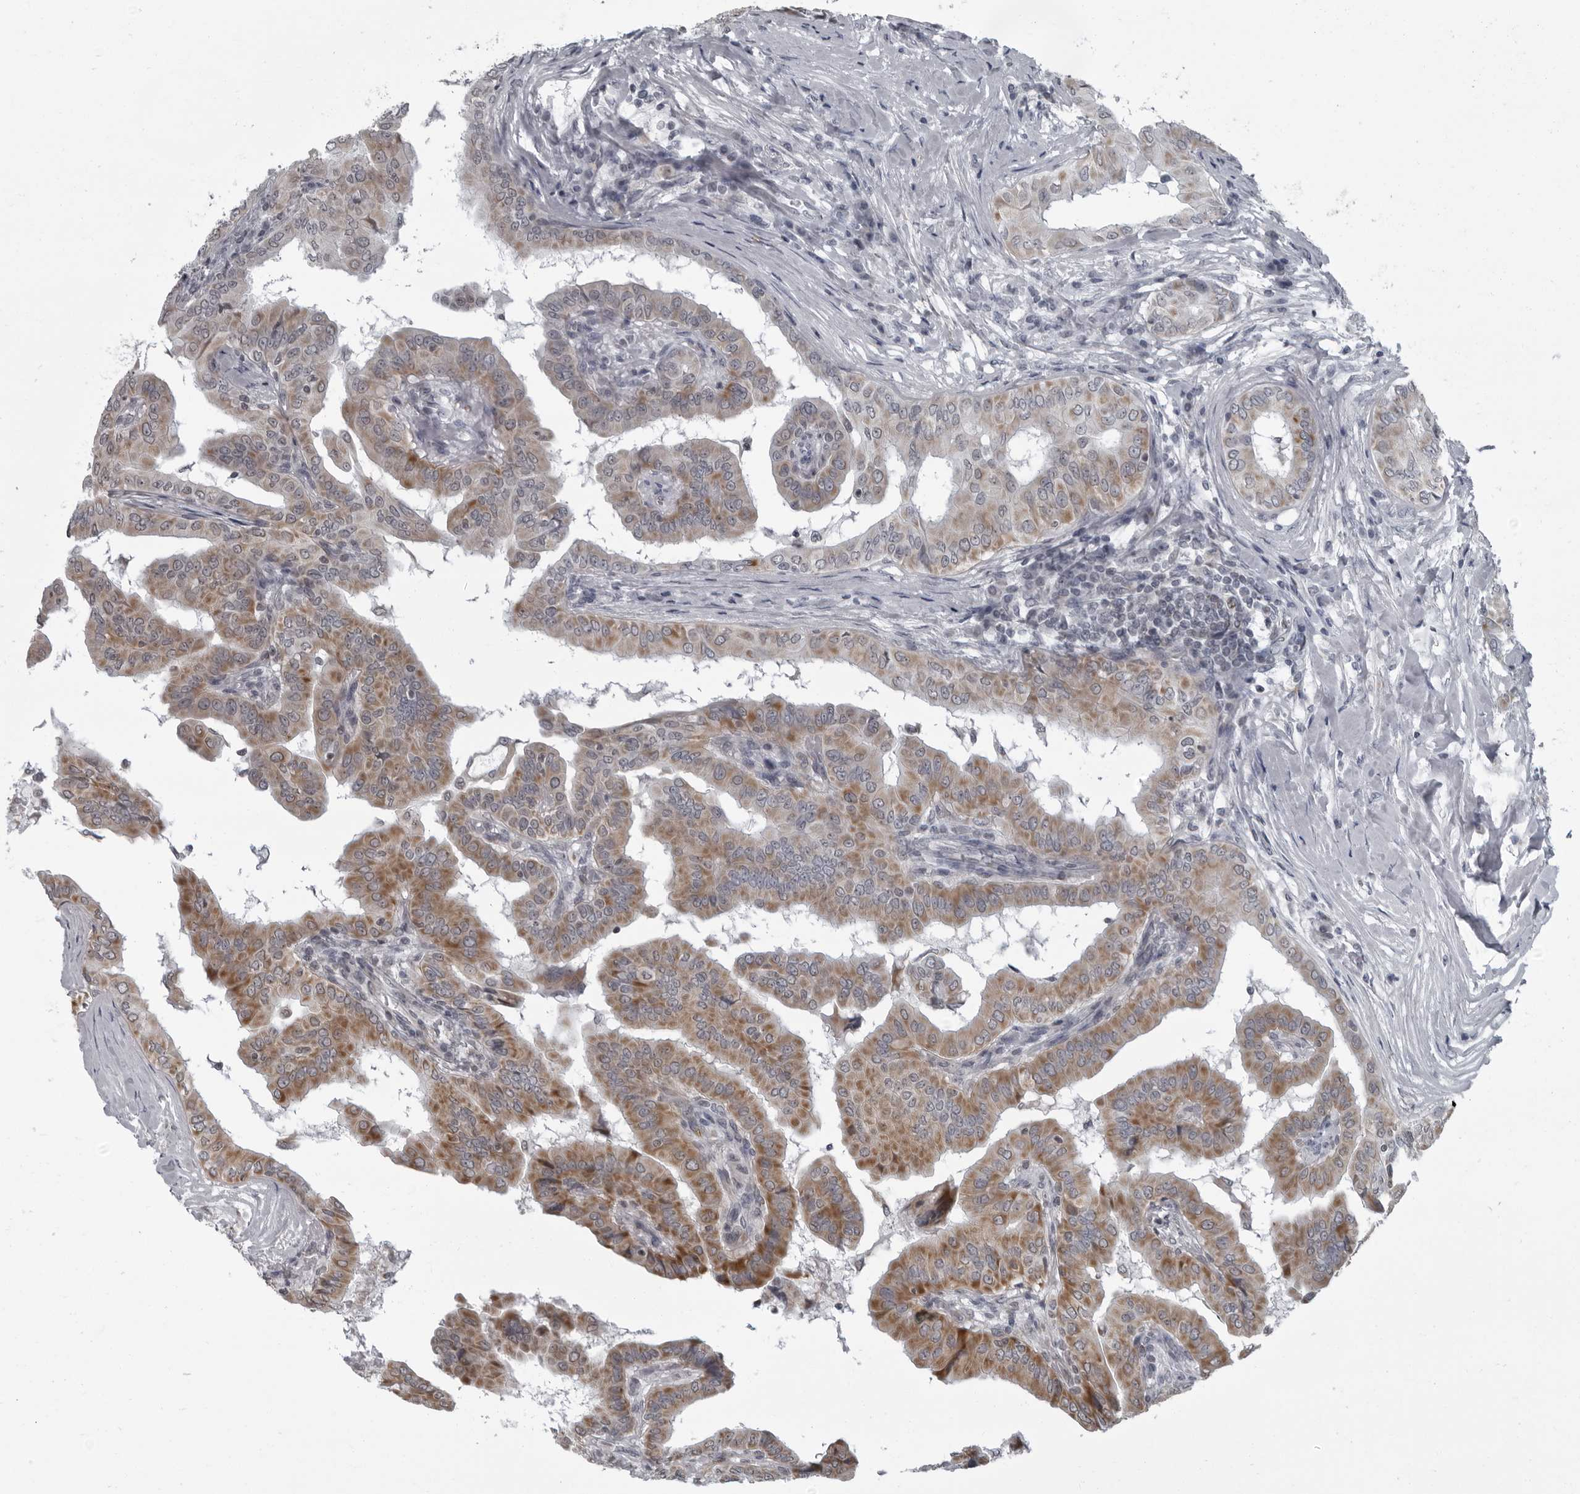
{"staining": {"intensity": "moderate", "quantity": ">75%", "location": "cytoplasmic/membranous"}, "tissue": "thyroid cancer", "cell_type": "Tumor cells", "image_type": "cancer", "snomed": [{"axis": "morphology", "description": "Papillary adenocarcinoma, NOS"}, {"axis": "topography", "description": "Thyroid gland"}], "caption": "IHC (DAB (3,3'-diaminobenzidine)) staining of human papillary adenocarcinoma (thyroid) displays moderate cytoplasmic/membranous protein expression in approximately >75% of tumor cells.", "gene": "RTCA", "patient": {"sex": "male", "age": 33}}